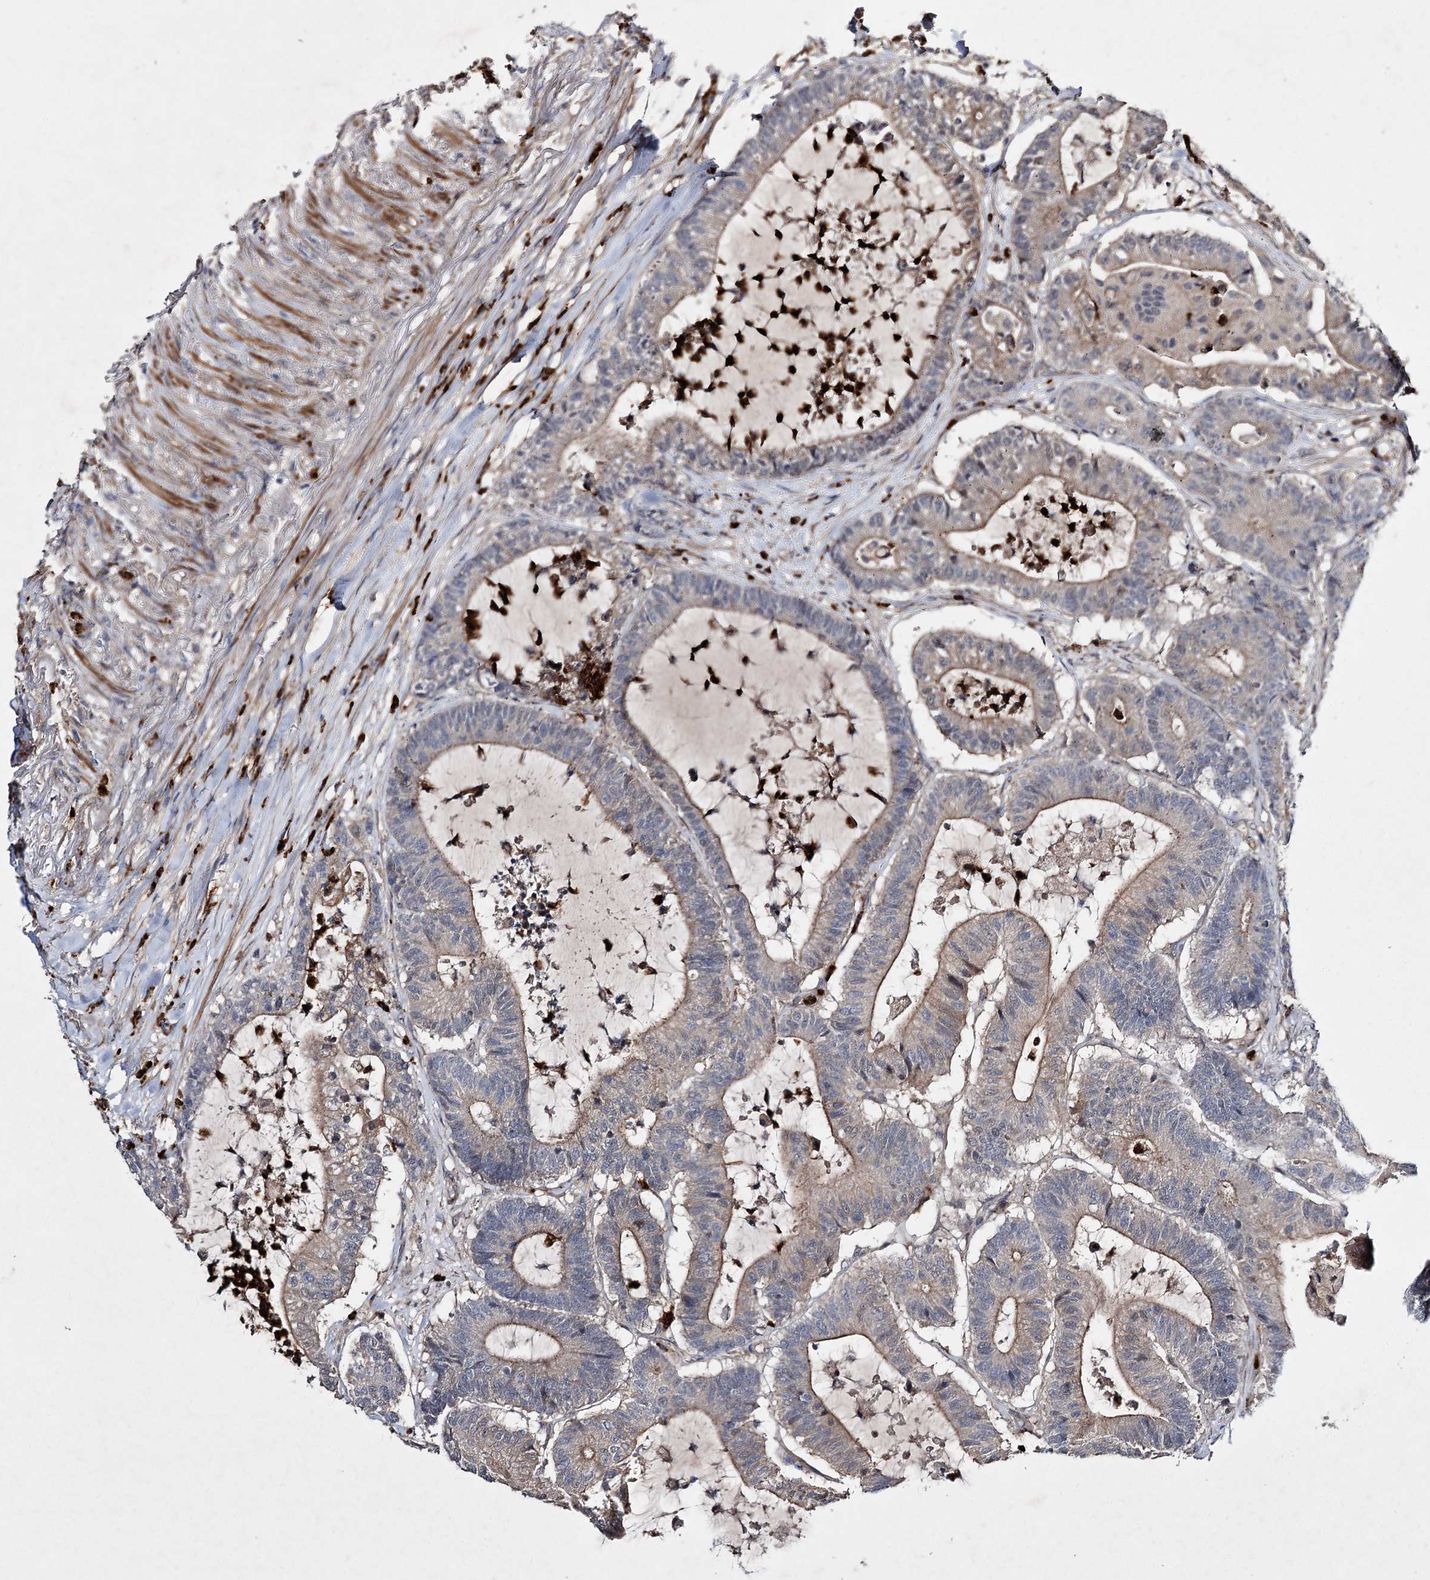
{"staining": {"intensity": "weak", "quantity": "<25%", "location": "cytoplasmic/membranous"}, "tissue": "colorectal cancer", "cell_type": "Tumor cells", "image_type": "cancer", "snomed": [{"axis": "morphology", "description": "Adenocarcinoma, NOS"}, {"axis": "topography", "description": "Colon"}], "caption": "Immunohistochemical staining of human colorectal cancer exhibits no significant staining in tumor cells.", "gene": "MINDY3", "patient": {"sex": "female", "age": 84}}